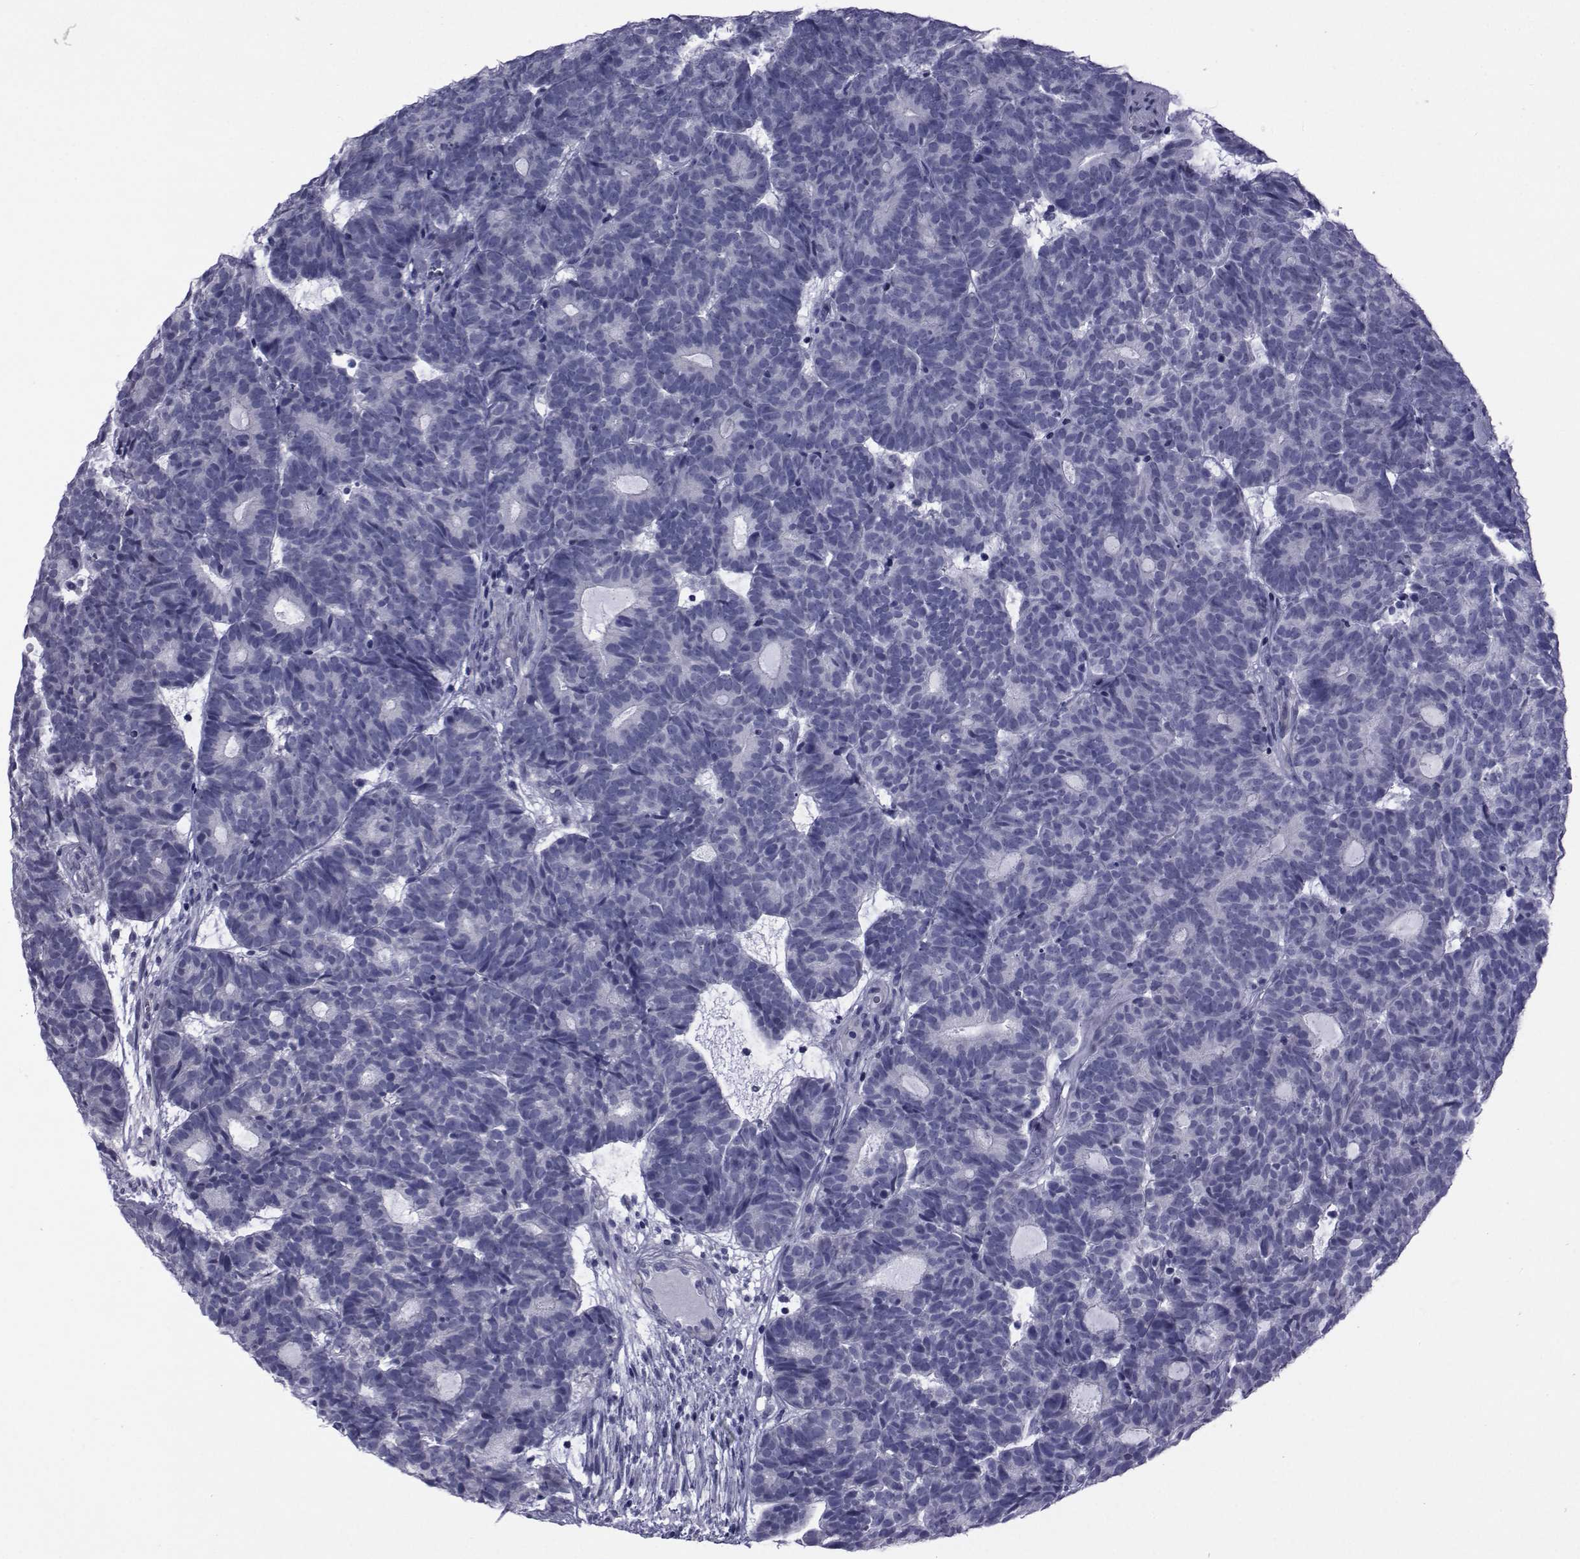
{"staining": {"intensity": "negative", "quantity": "none", "location": "none"}, "tissue": "head and neck cancer", "cell_type": "Tumor cells", "image_type": "cancer", "snomed": [{"axis": "morphology", "description": "Adenocarcinoma, NOS"}, {"axis": "topography", "description": "Head-Neck"}], "caption": "A high-resolution image shows immunohistochemistry staining of head and neck cancer, which displays no significant positivity in tumor cells.", "gene": "GKAP1", "patient": {"sex": "female", "age": 81}}